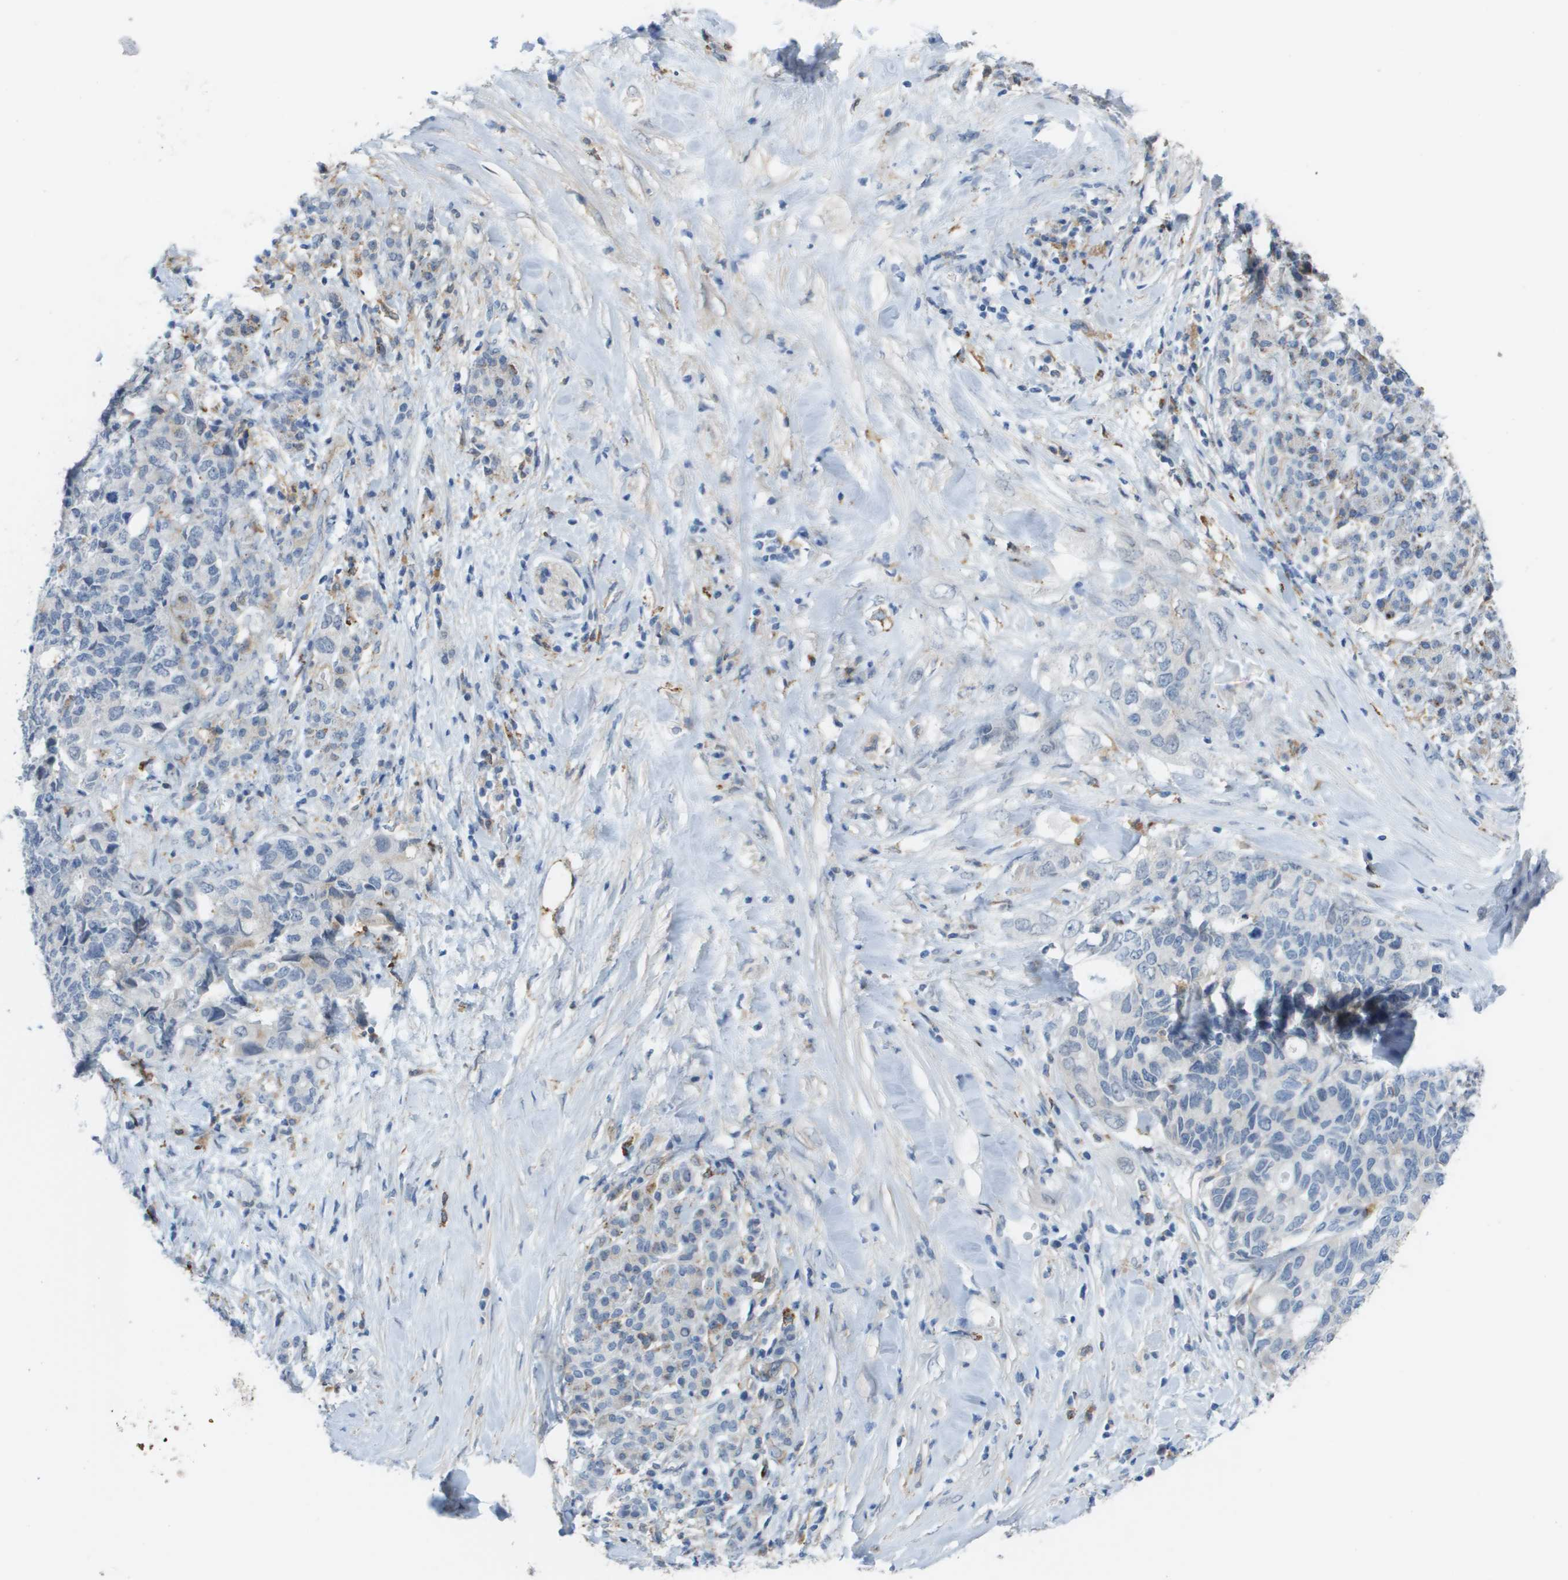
{"staining": {"intensity": "negative", "quantity": "none", "location": "none"}, "tissue": "pancreatic cancer", "cell_type": "Tumor cells", "image_type": "cancer", "snomed": [{"axis": "morphology", "description": "Adenocarcinoma, NOS"}, {"axis": "topography", "description": "Pancreas"}], "caption": "This is an immunohistochemistry (IHC) photomicrograph of human adenocarcinoma (pancreatic). There is no expression in tumor cells.", "gene": "ZBTB43", "patient": {"sex": "female", "age": 56}}